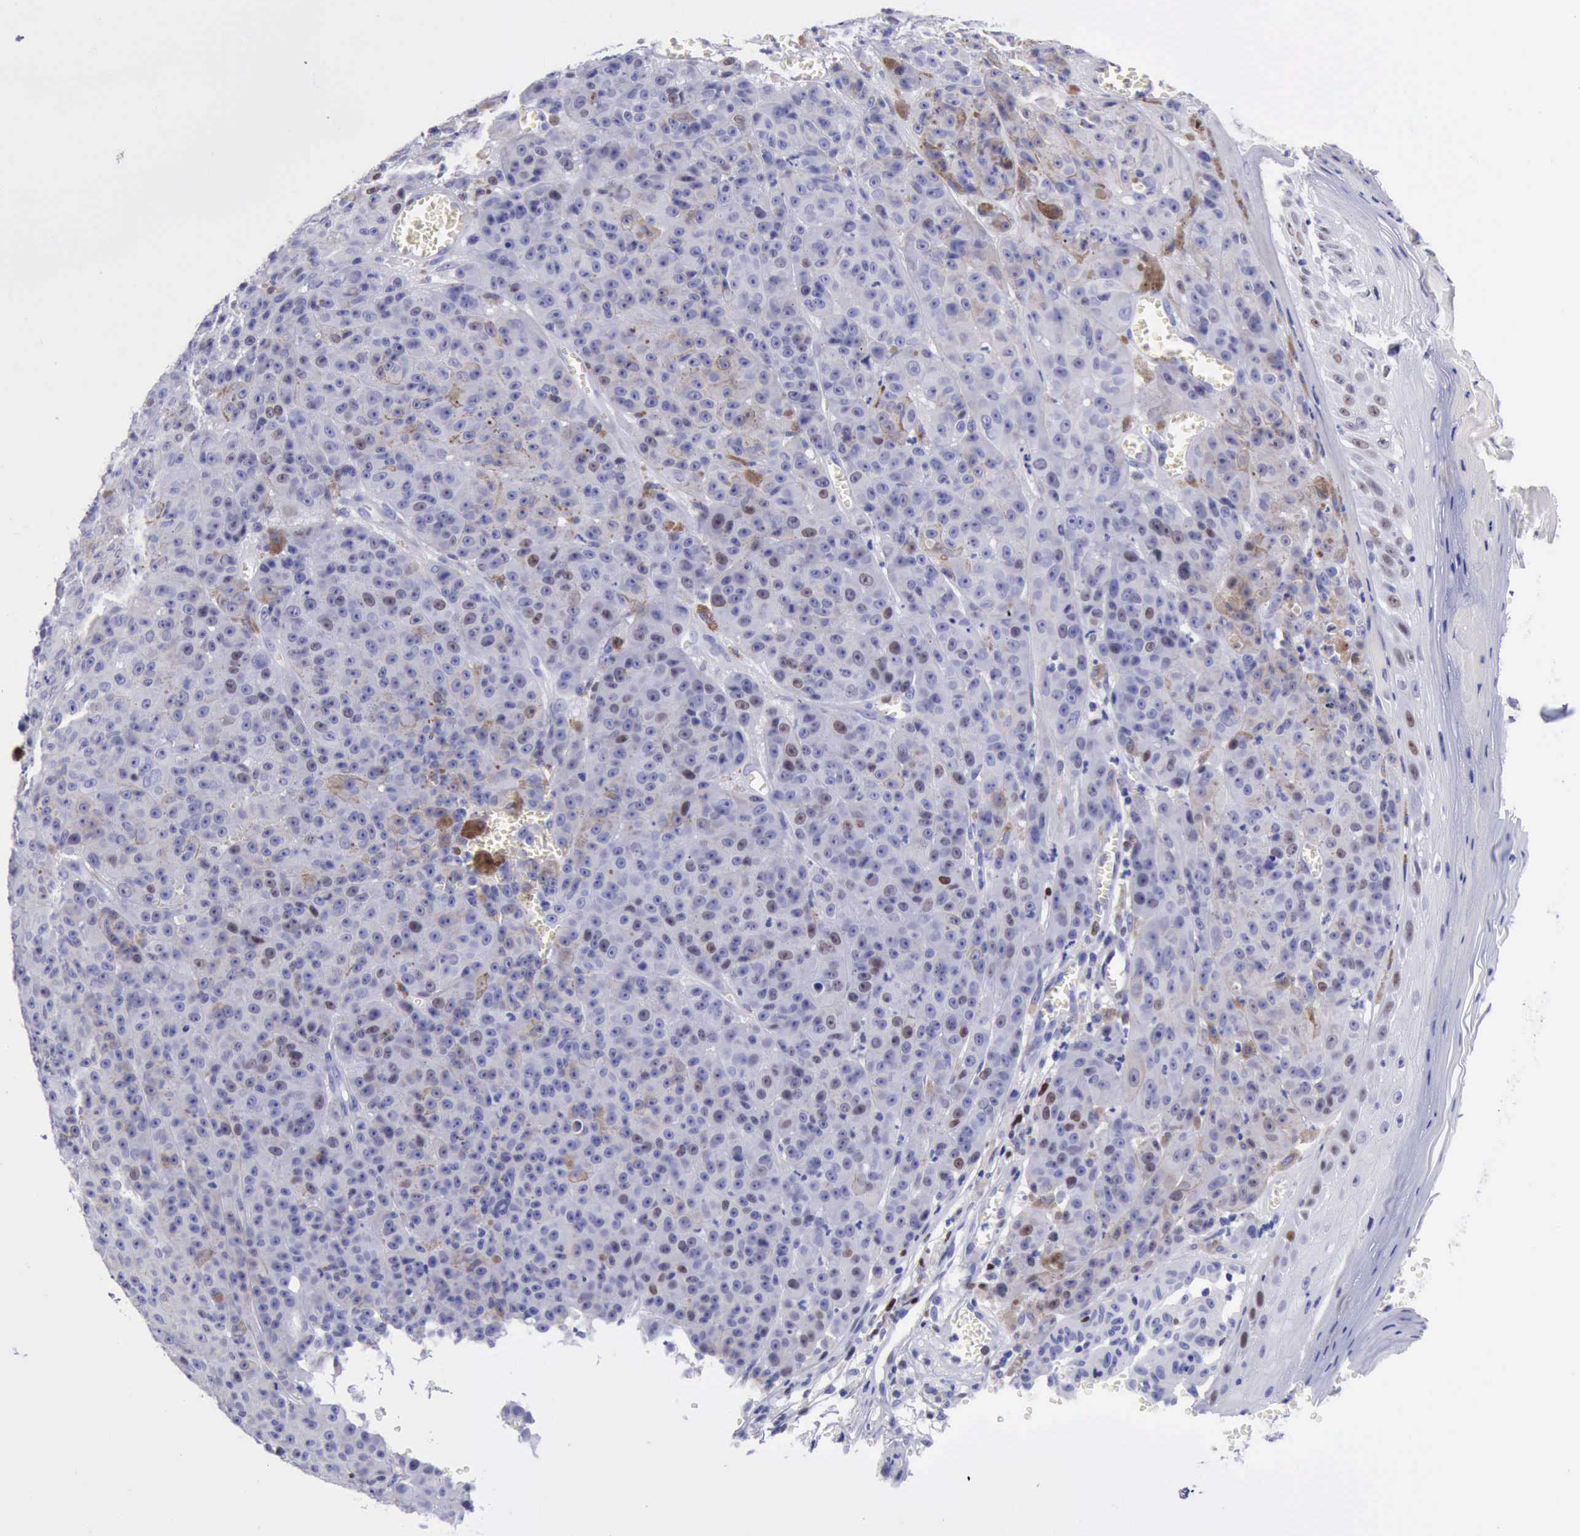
{"staining": {"intensity": "strong", "quantity": "<25%", "location": "cytoplasmic/membranous,nuclear"}, "tissue": "melanoma", "cell_type": "Tumor cells", "image_type": "cancer", "snomed": [{"axis": "morphology", "description": "Malignant melanoma, NOS"}, {"axis": "topography", "description": "Skin"}], "caption": "Brown immunohistochemical staining in melanoma shows strong cytoplasmic/membranous and nuclear expression in about <25% of tumor cells. The protein of interest is stained brown, and the nuclei are stained in blue (DAB IHC with brightfield microscopy, high magnification).", "gene": "MCM2", "patient": {"sex": "male", "age": 64}}